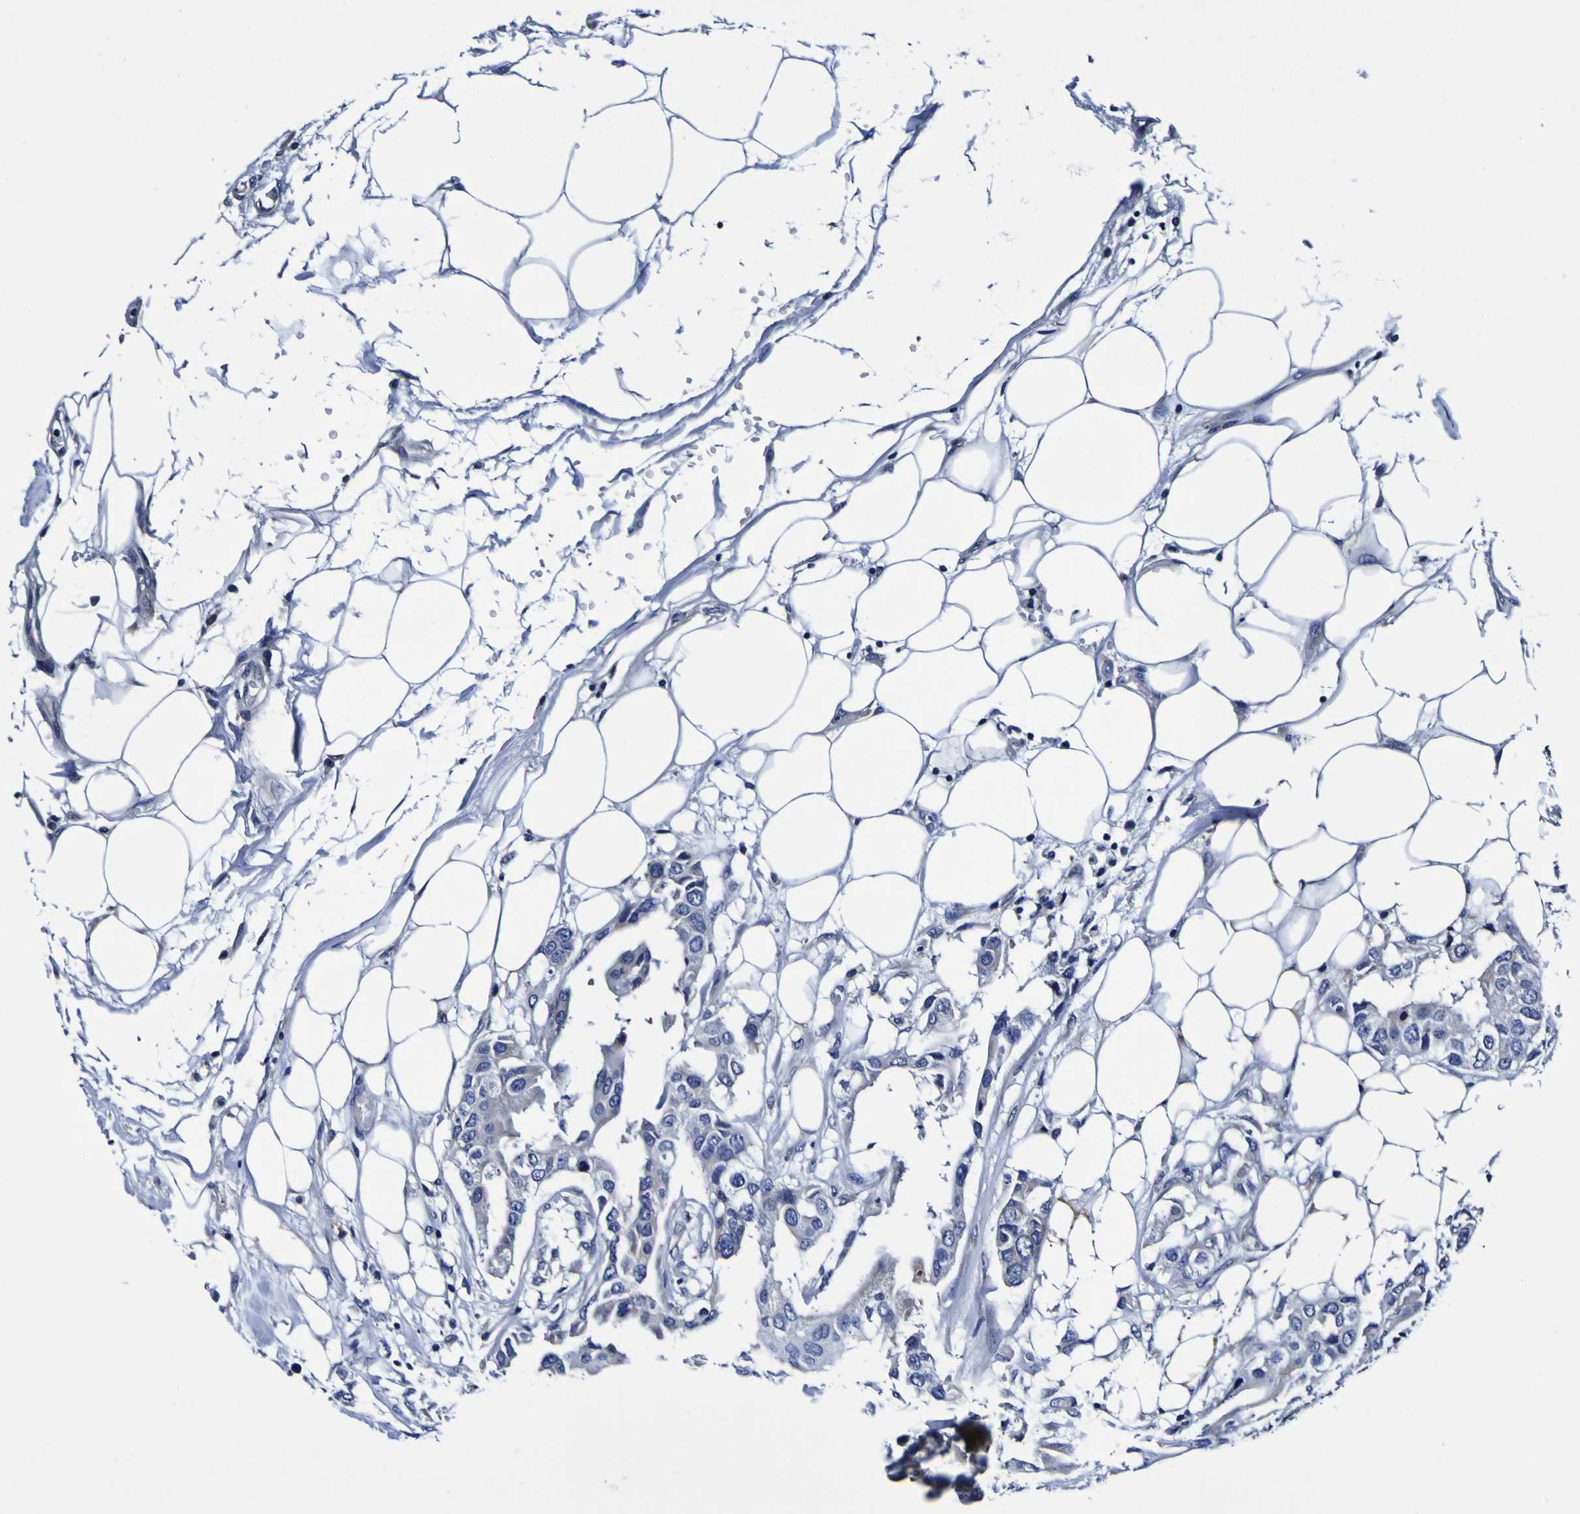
{"staining": {"intensity": "weak", "quantity": "<25%", "location": "cytoplasmic/membranous"}, "tissue": "breast cancer", "cell_type": "Tumor cells", "image_type": "cancer", "snomed": [{"axis": "morphology", "description": "Duct carcinoma"}, {"axis": "topography", "description": "Breast"}], "caption": "Immunohistochemical staining of human intraductal carcinoma (breast) shows no significant positivity in tumor cells.", "gene": "PDLIM4", "patient": {"sex": "female", "age": 40}}